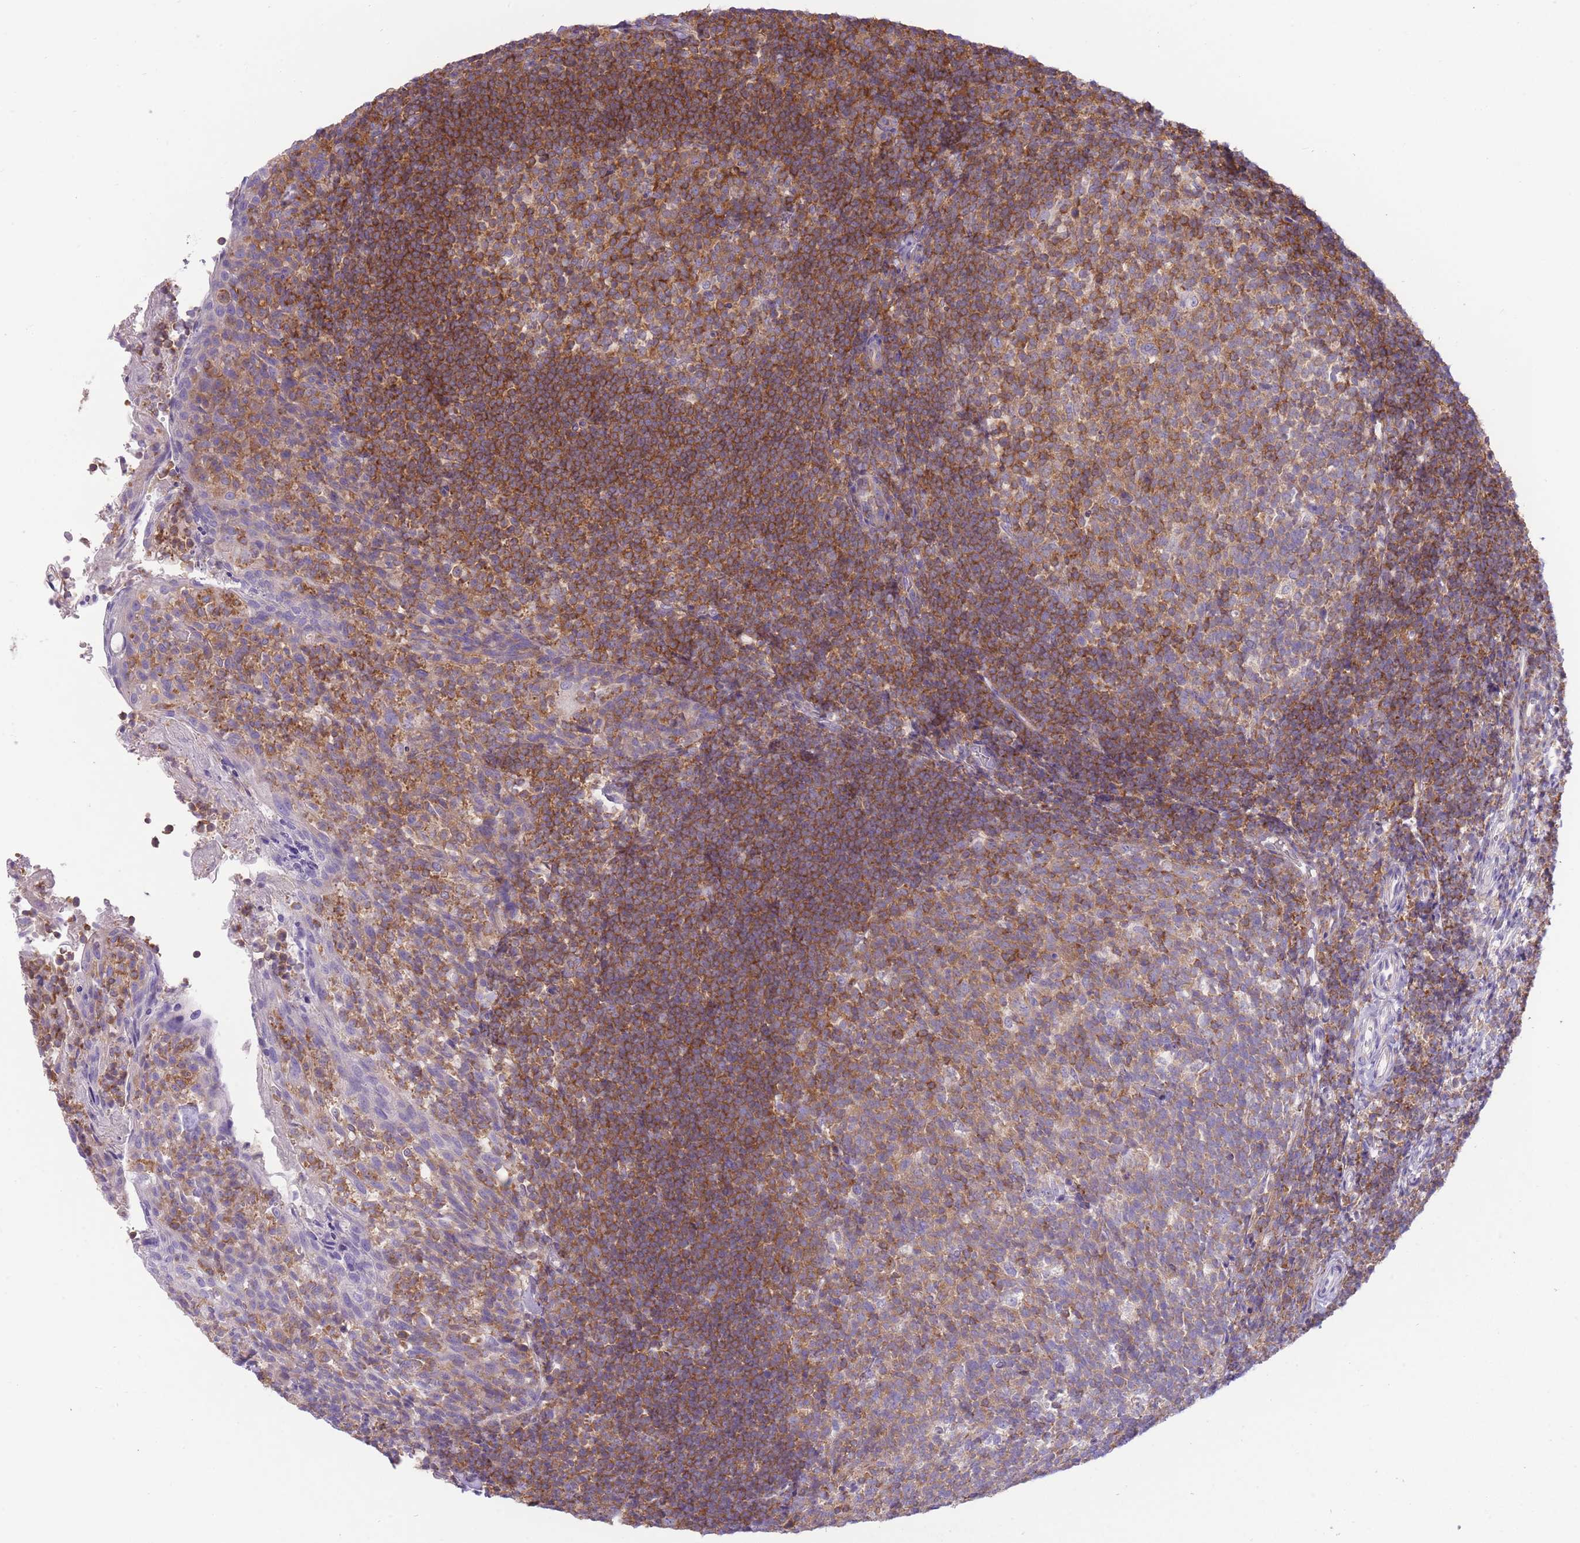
{"staining": {"intensity": "moderate", "quantity": "25%-75%", "location": "cytoplasmic/membranous"}, "tissue": "tonsil", "cell_type": "Germinal center cells", "image_type": "normal", "snomed": [{"axis": "morphology", "description": "Normal tissue, NOS"}, {"axis": "topography", "description": "Tonsil"}], "caption": "Moderate cytoplasmic/membranous positivity for a protein is seen in about 25%-75% of germinal center cells of benign tonsil using immunohistochemistry (IHC).", "gene": "PRKAR1A", "patient": {"sex": "female", "age": 10}}